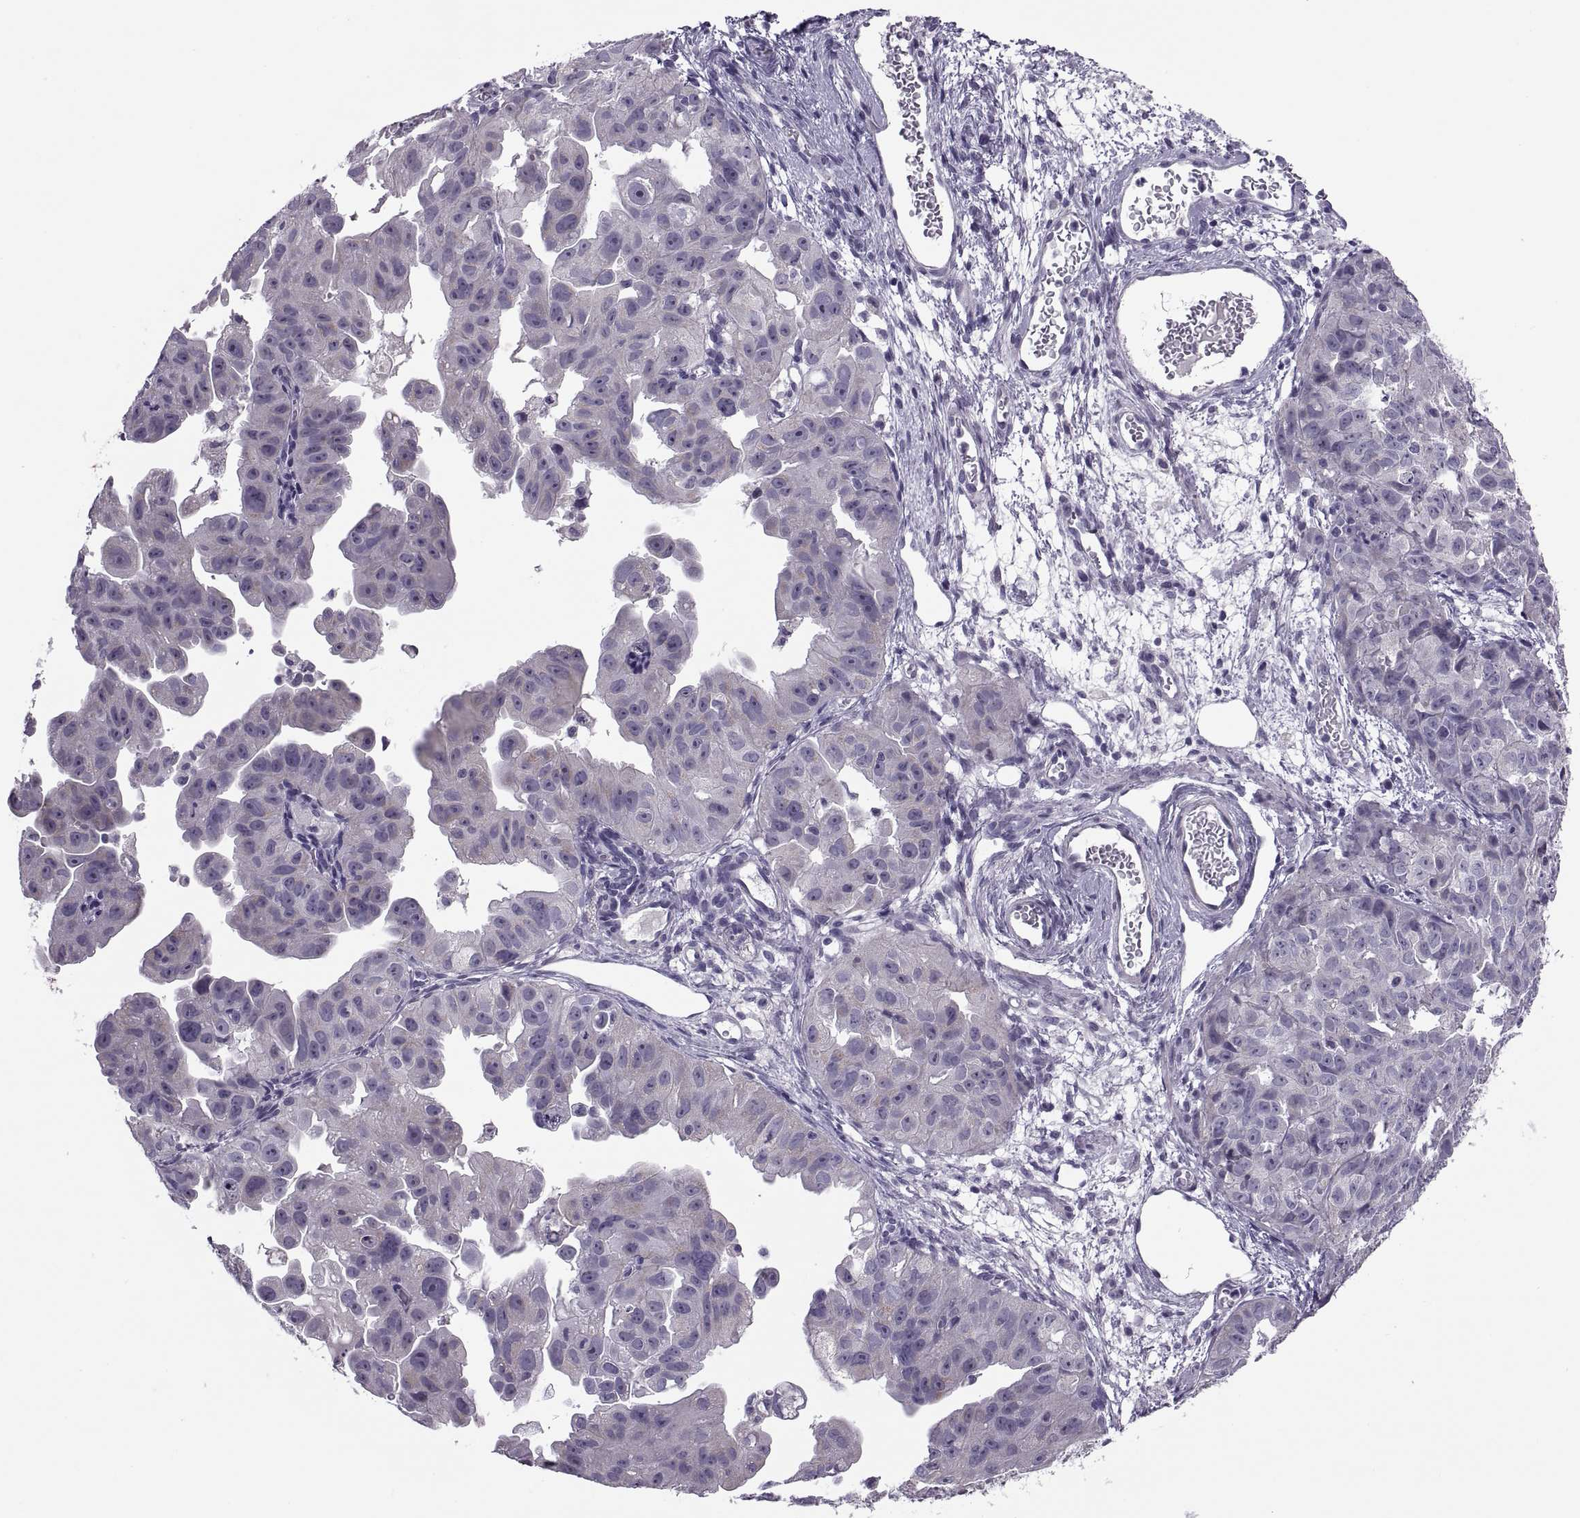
{"staining": {"intensity": "negative", "quantity": "none", "location": "none"}, "tissue": "ovarian cancer", "cell_type": "Tumor cells", "image_type": "cancer", "snomed": [{"axis": "morphology", "description": "Carcinoma, endometroid"}, {"axis": "topography", "description": "Ovary"}], "caption": "This image is of ovarian cancer (endometroid carcinoma) stained with immunohistochemistry (IHC) to label a protein in brown with the nuclei are counter-stained blue. There is no positivity in tumor cells.", "gene": "MAGEB1", "patient": {"sex": "female", "age": 85}}